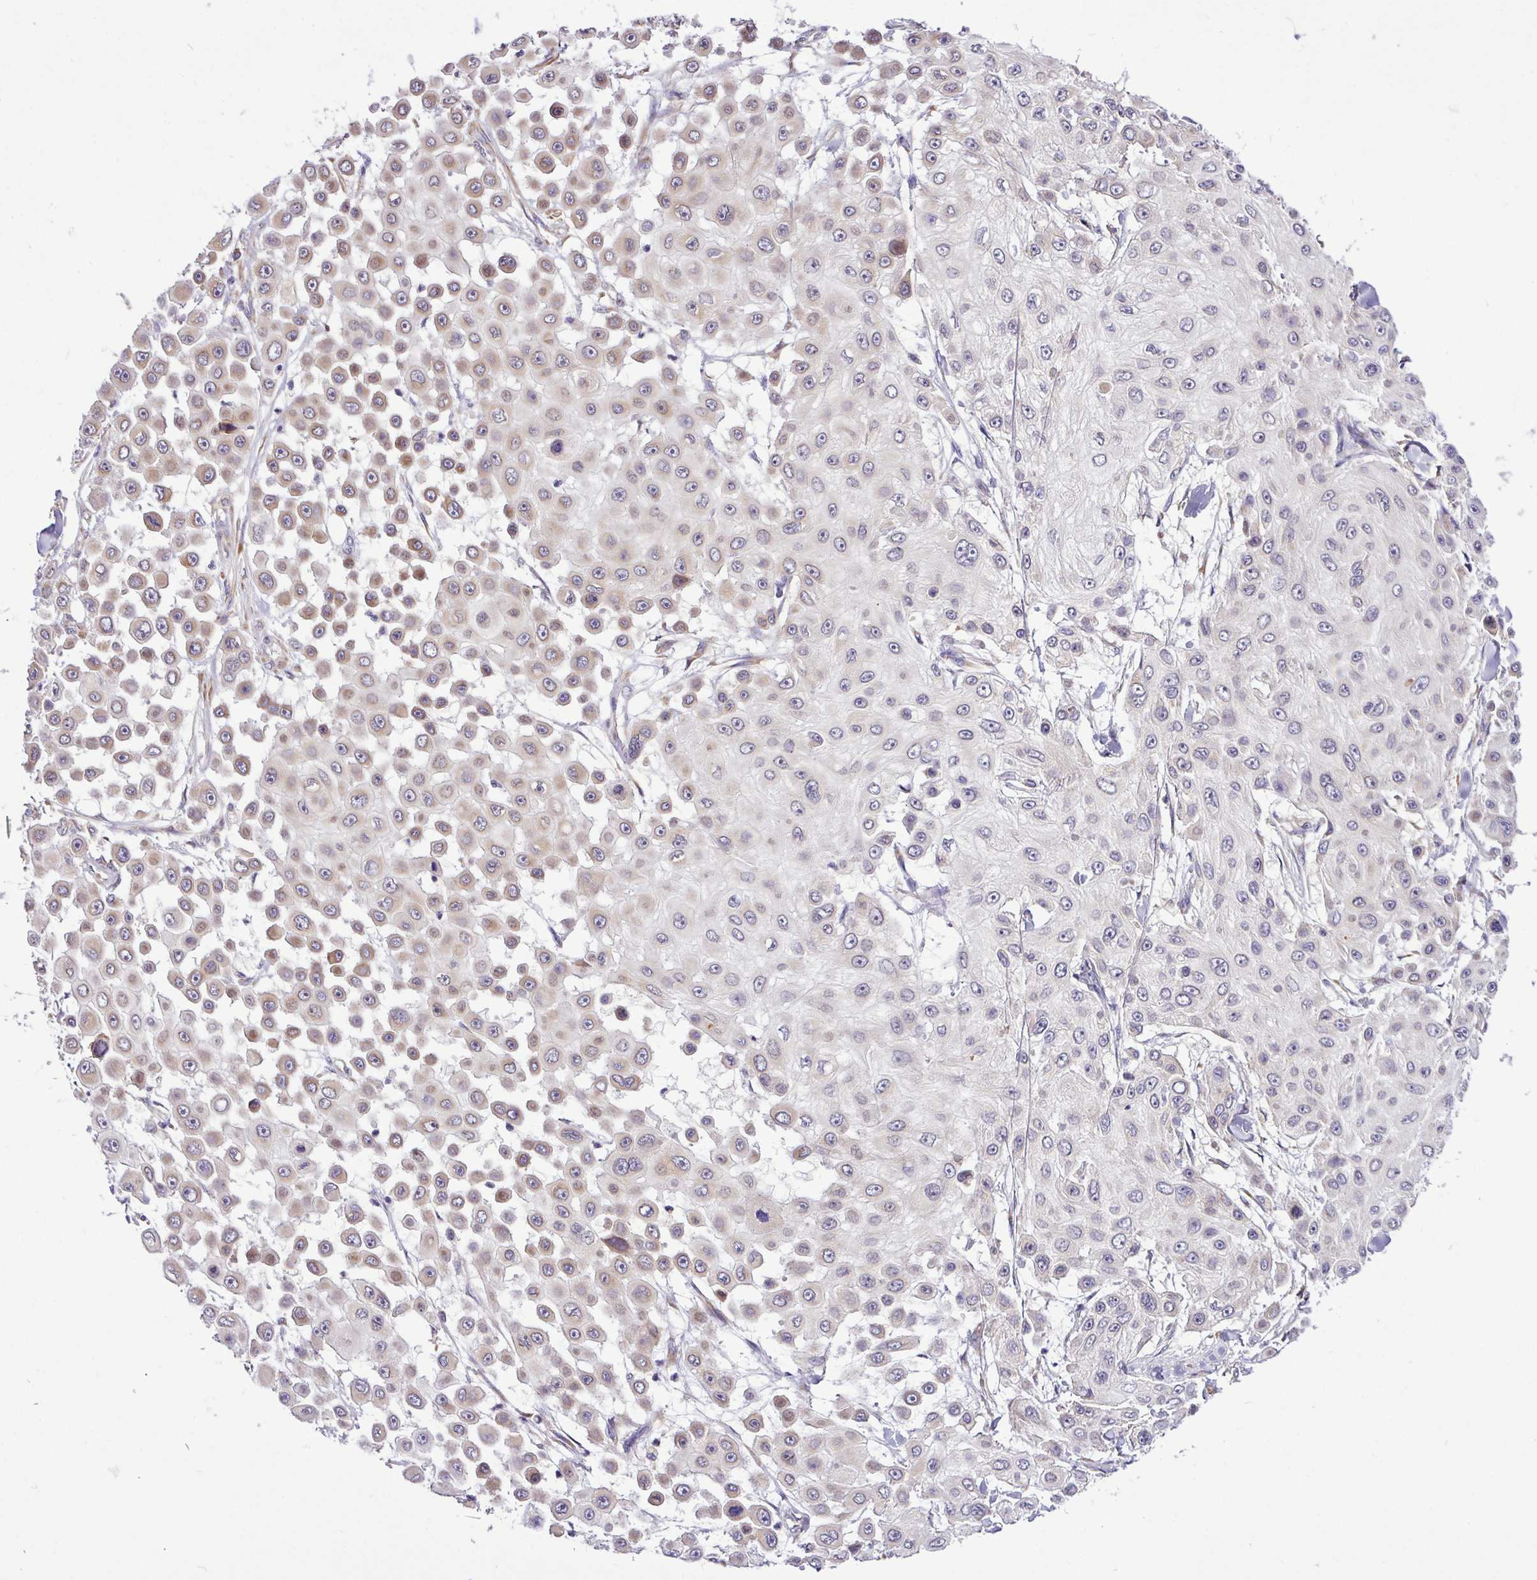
{"staining": {"intensity": "weak", "quantity": "25%-75%", "location": "cytoplasmic/membranous"}, "tissue": "skin cancer", "cell_type": "Tumor cells", "image_type": "cancer", "snomed": [{"axis": "morphology", "description": "Squamous cell carcinoma, NOS"}, {"axis": "topography", "description": "Skin"}], "caption": "Immunohistochemical staining of human skin squamous cell carcinoma demonstrates low levels of weak cytoplasmic/membranous protein expression in approximately 25%-75% of tumor cells.", "gene": "TM2D2", "patient": {"sex": "male", "age": 67}}